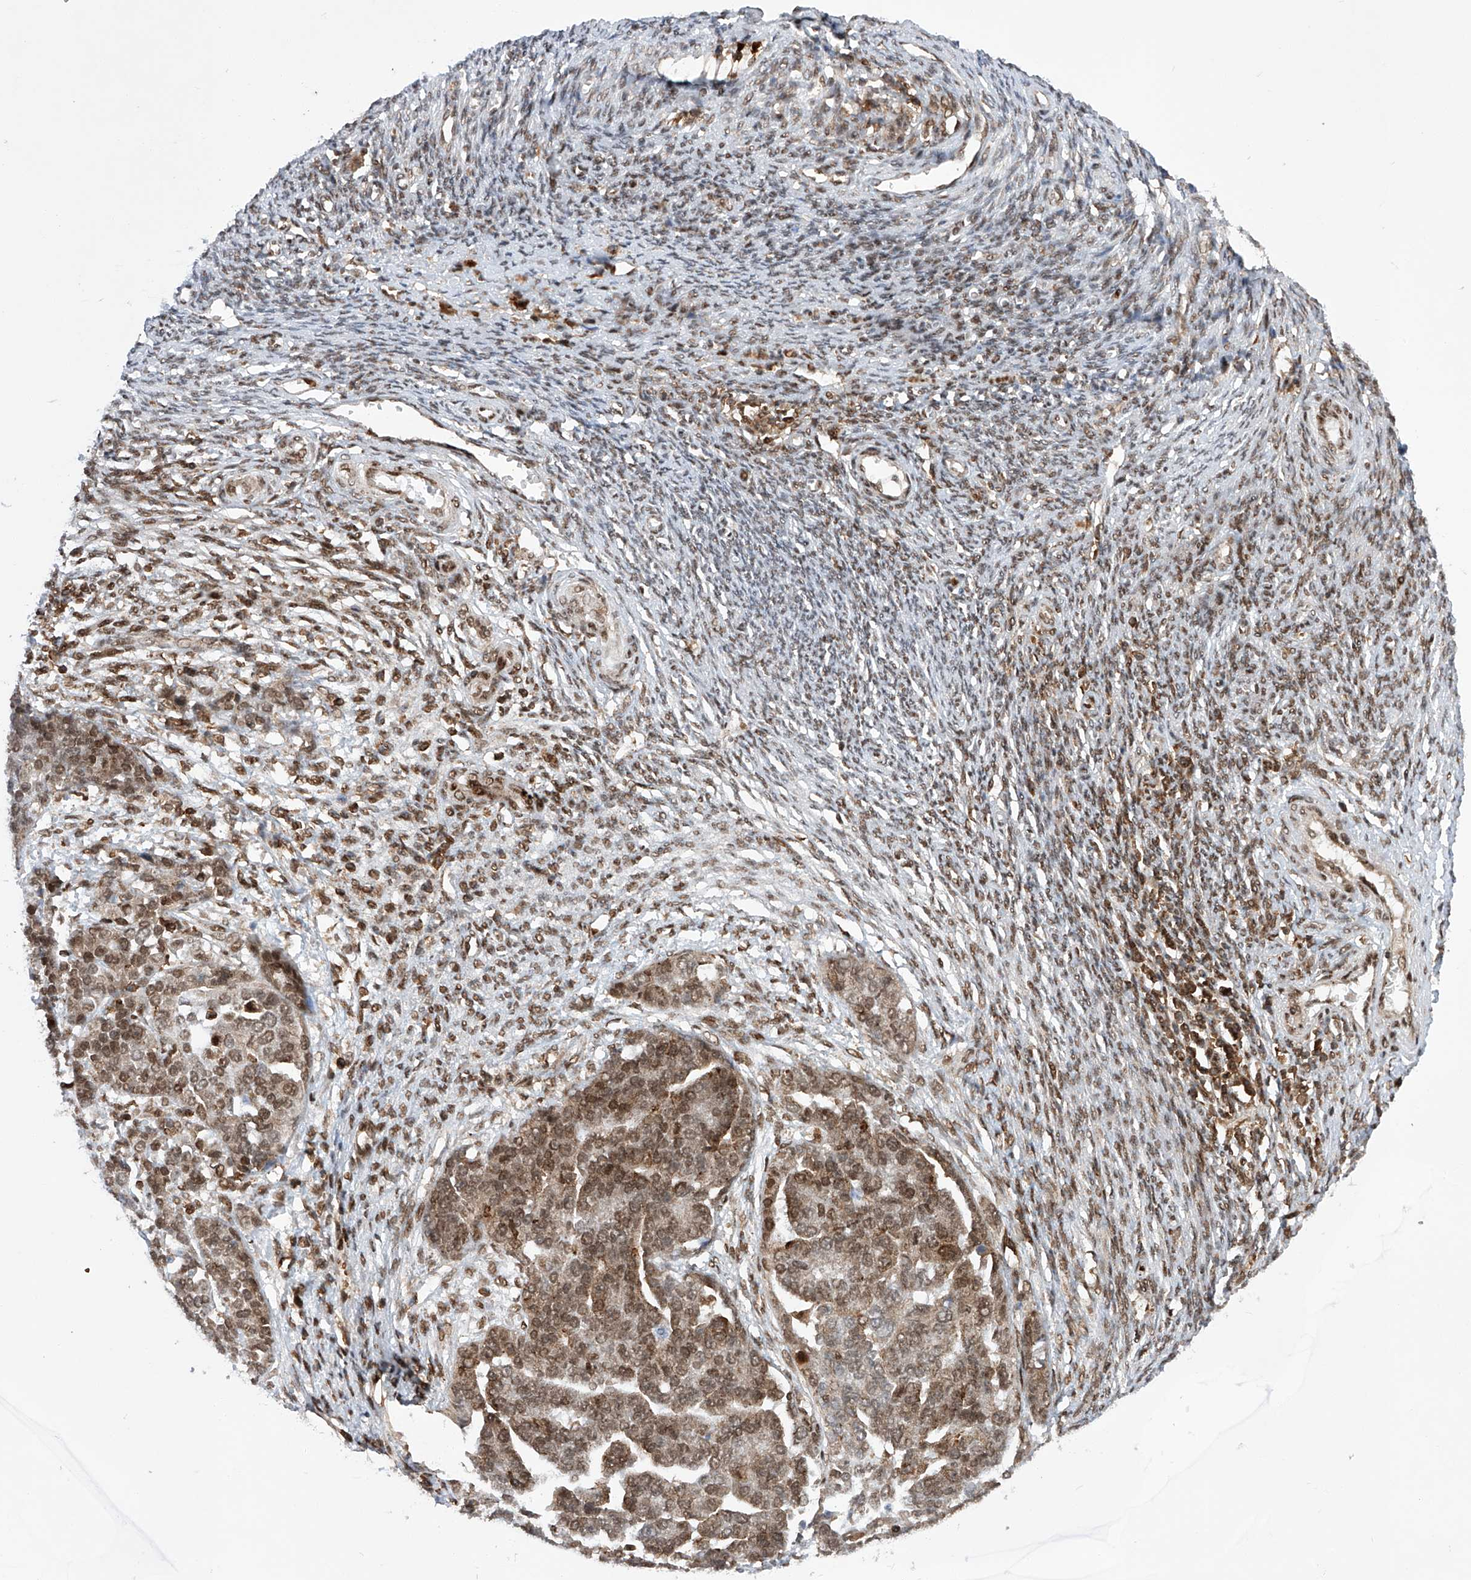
{"staining": {"intensity": "moderate", "quantity": ">75%", "location": "cytoplasmic/membranous,nuclear"}, "tissue": "ovarian cancer", "cell_type": "Tumor cells", "image_type": "cancer", "snomed": [{"axis": "morphology", "description": "Cystadenocarcinoma, serous, NOS"}, {"axis": "topography", "description": "Ovary"}], "caption": "High-magnification brightfield microscopy of ovarian cancer (serous cystadenocarcinoma) stained with DAB (brown) and counterstained with hematoxylin (blue). tumor cells exhibit moderate cytoplasmic/membranous and nuclear positivity is appreciated in approximately>75% of cells.", "gene": "ZNF280D", "patient": {"sex": "female", "age": 44}}